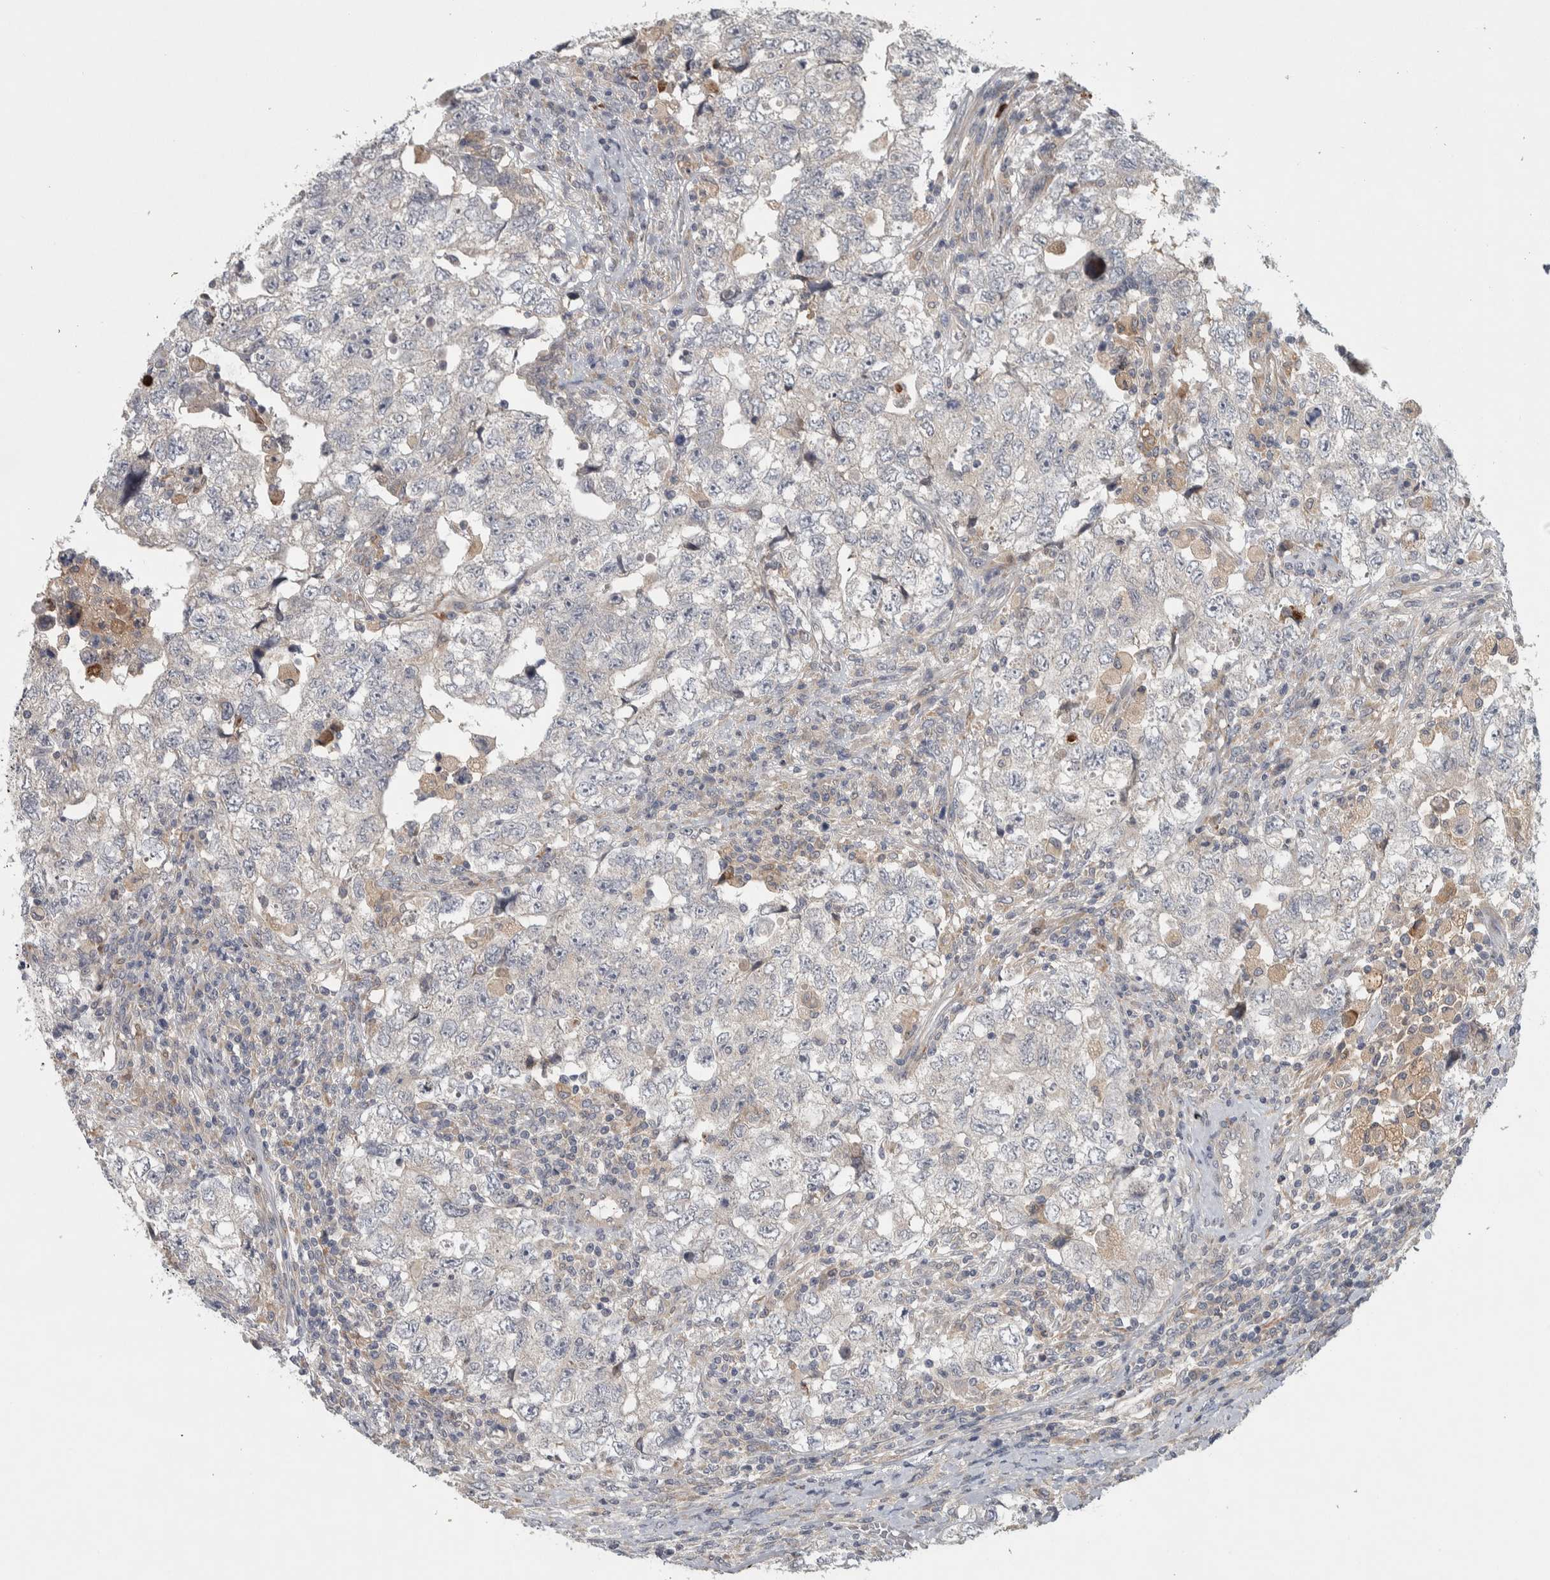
{"staining": {"intensity": "negative", "quantity": "none", "location": "none"}, "tissue": "testis cancer", "cell_type": "Tumor cells", "image_type": "cancer", "snomed": [{"axis": "morphology", "description": "Carcinoma, Embryonal, NOS"}, {"axis": "topography", "description": "Testis"}], "caption": "Immunohistochemistry (IHC) photomicrograph of neoplastic tissue: testis cancer (embryonal carcinoma) stained with DAB exhibits no significant protein positivity in tumor cells. (Immunohistochemistry (IHC), brightfield microscopy, high magnification).", "gene": "ADPRM", "patient": {"sex": "male", "age": 36}}